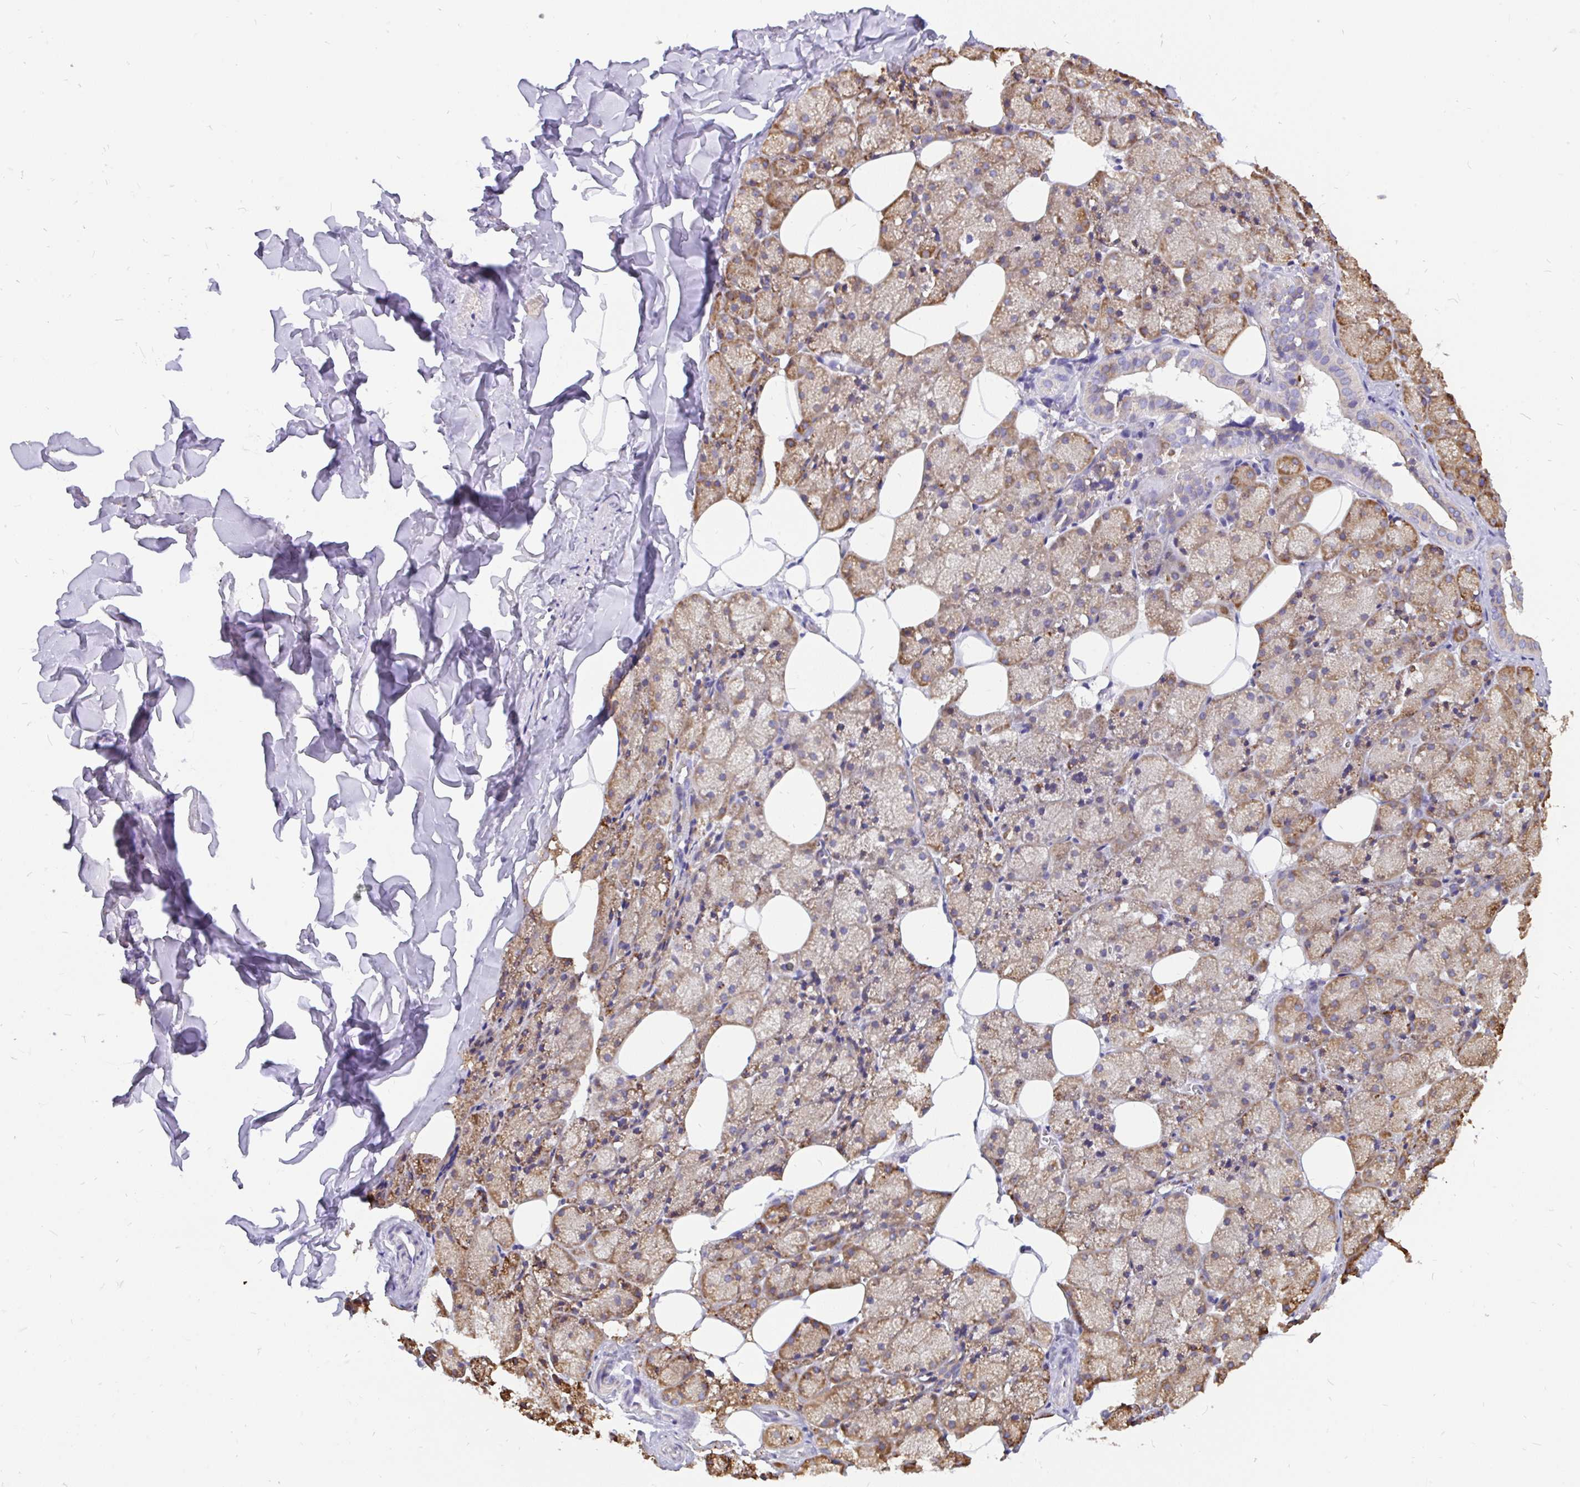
{"staining": {"intensity": "moderate", "quantity": ">75%", "location": "cytoplasmic/membranous"}, "tissue": "salivary gland", "cell_type": "Glandular cells", "image_type": "normal", "snomed": [{"axis": "morphology", "description": "Normal tissue, NOS"}, {"axis": "topography", "description": "Salivary gland"}, {"axis": "topography", "description": "Peripheral nerve tissue"}], "caption": "Human salivary gland stained with a brown dye demonstrates moderate cytoplasmic/membranous positive expression in about >75% of glandular cells.", "gene": "EML5", "patient": {"sex": "male", "age": 38}}